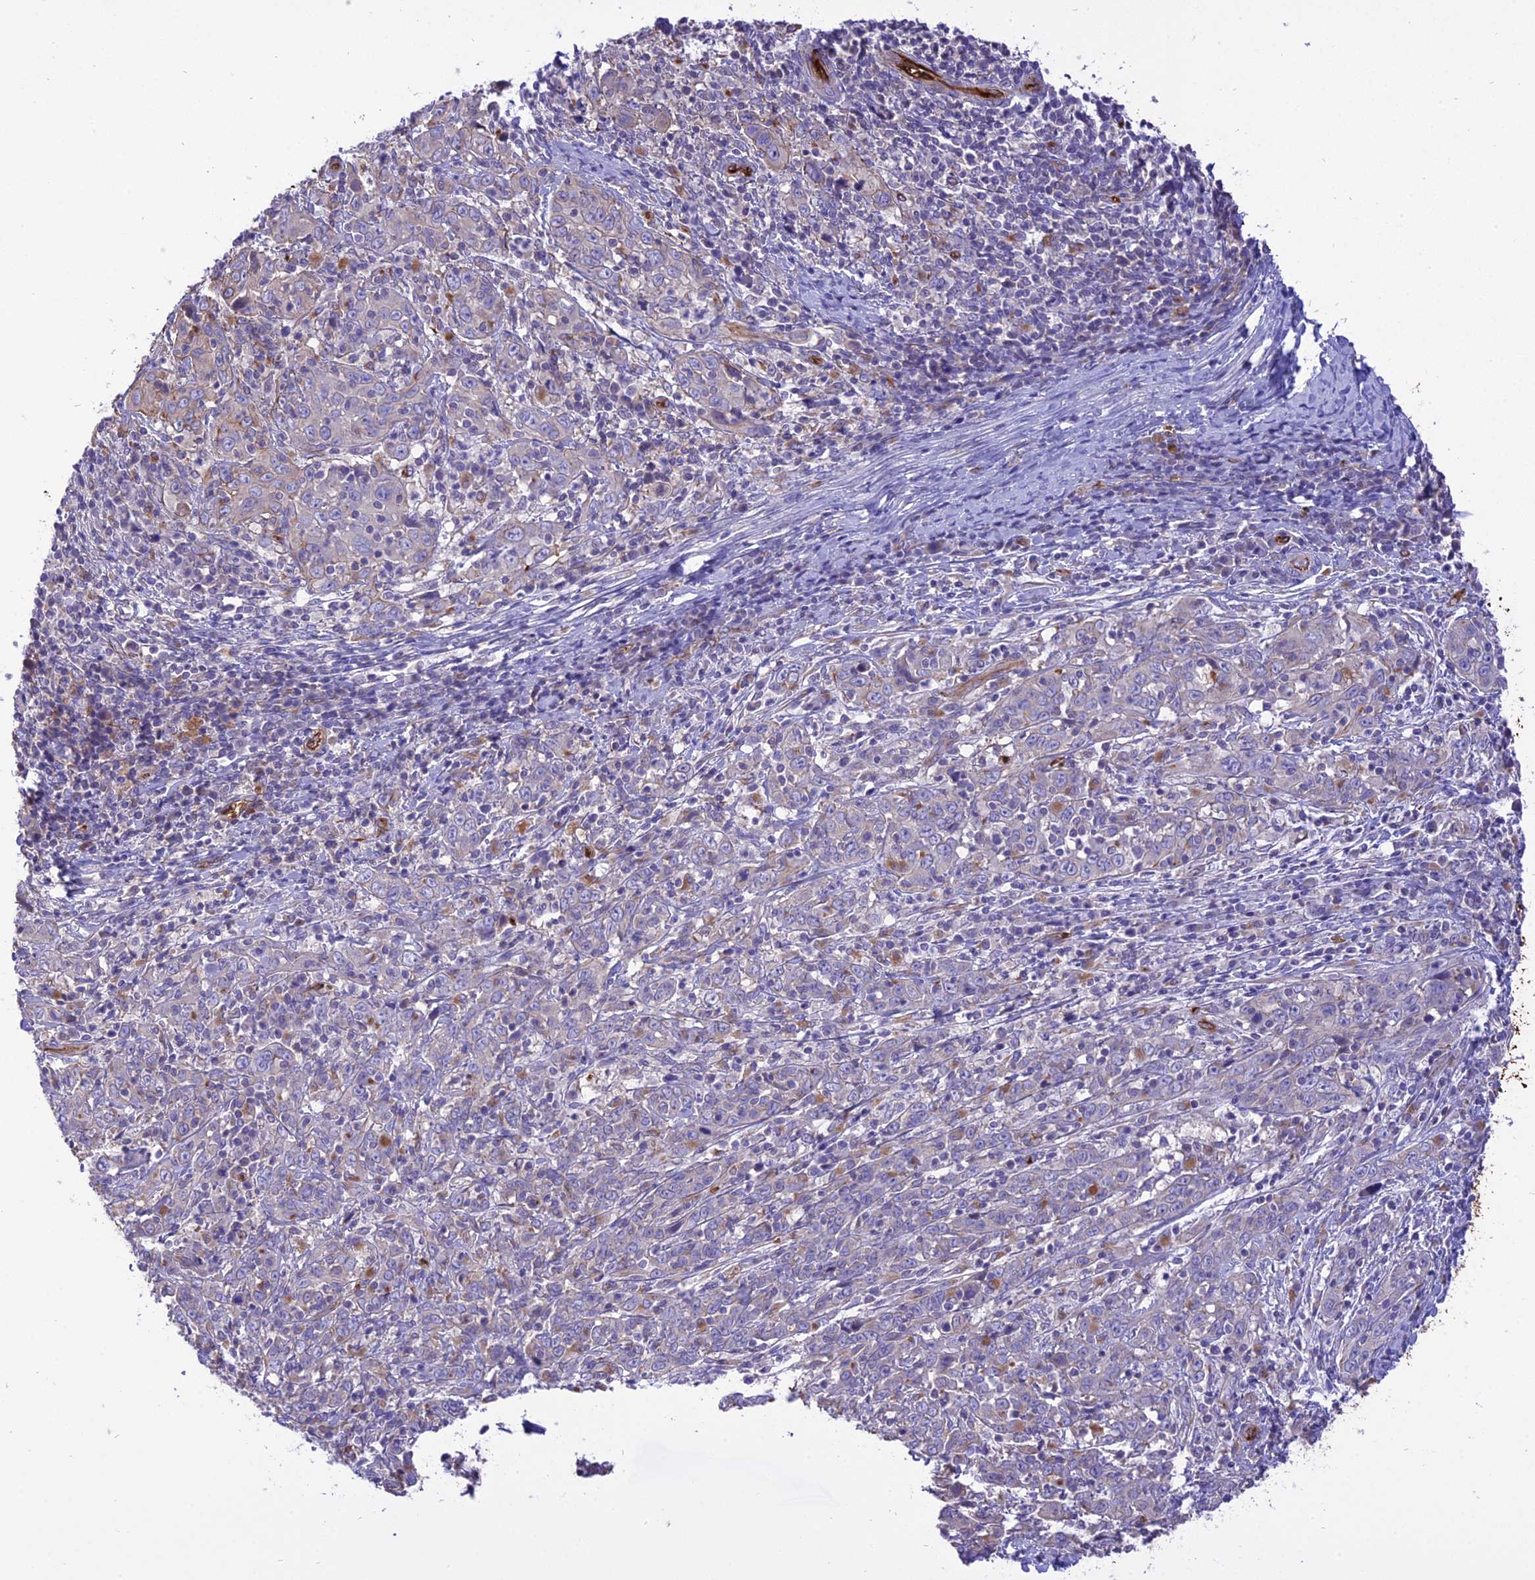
{"staining": {"intensity": "moderate", "quantity": "<25%", "location": "cytoplasmic/membranous"}, "tissue": "cervical cancer", "cell_type": "Tumor cells", "image_type": "cancer", "snomed": [{"axis": "morphology", "description": "Squamous cell carcinoma, NOS"}, {"axis": "topography", "description": "Cervix"}], "caption": "Immunohistochemical staining of human squamous cell carcinoma (cervical) shows low levels of moderate cytoplasmic/membranous protein positivity in about <25% of tumor cells. (brown staining indicates protein expression, while blue staining denotes nuclei).", "gene": "TTC4", "patient": {"sex": "female", "age": 46}}